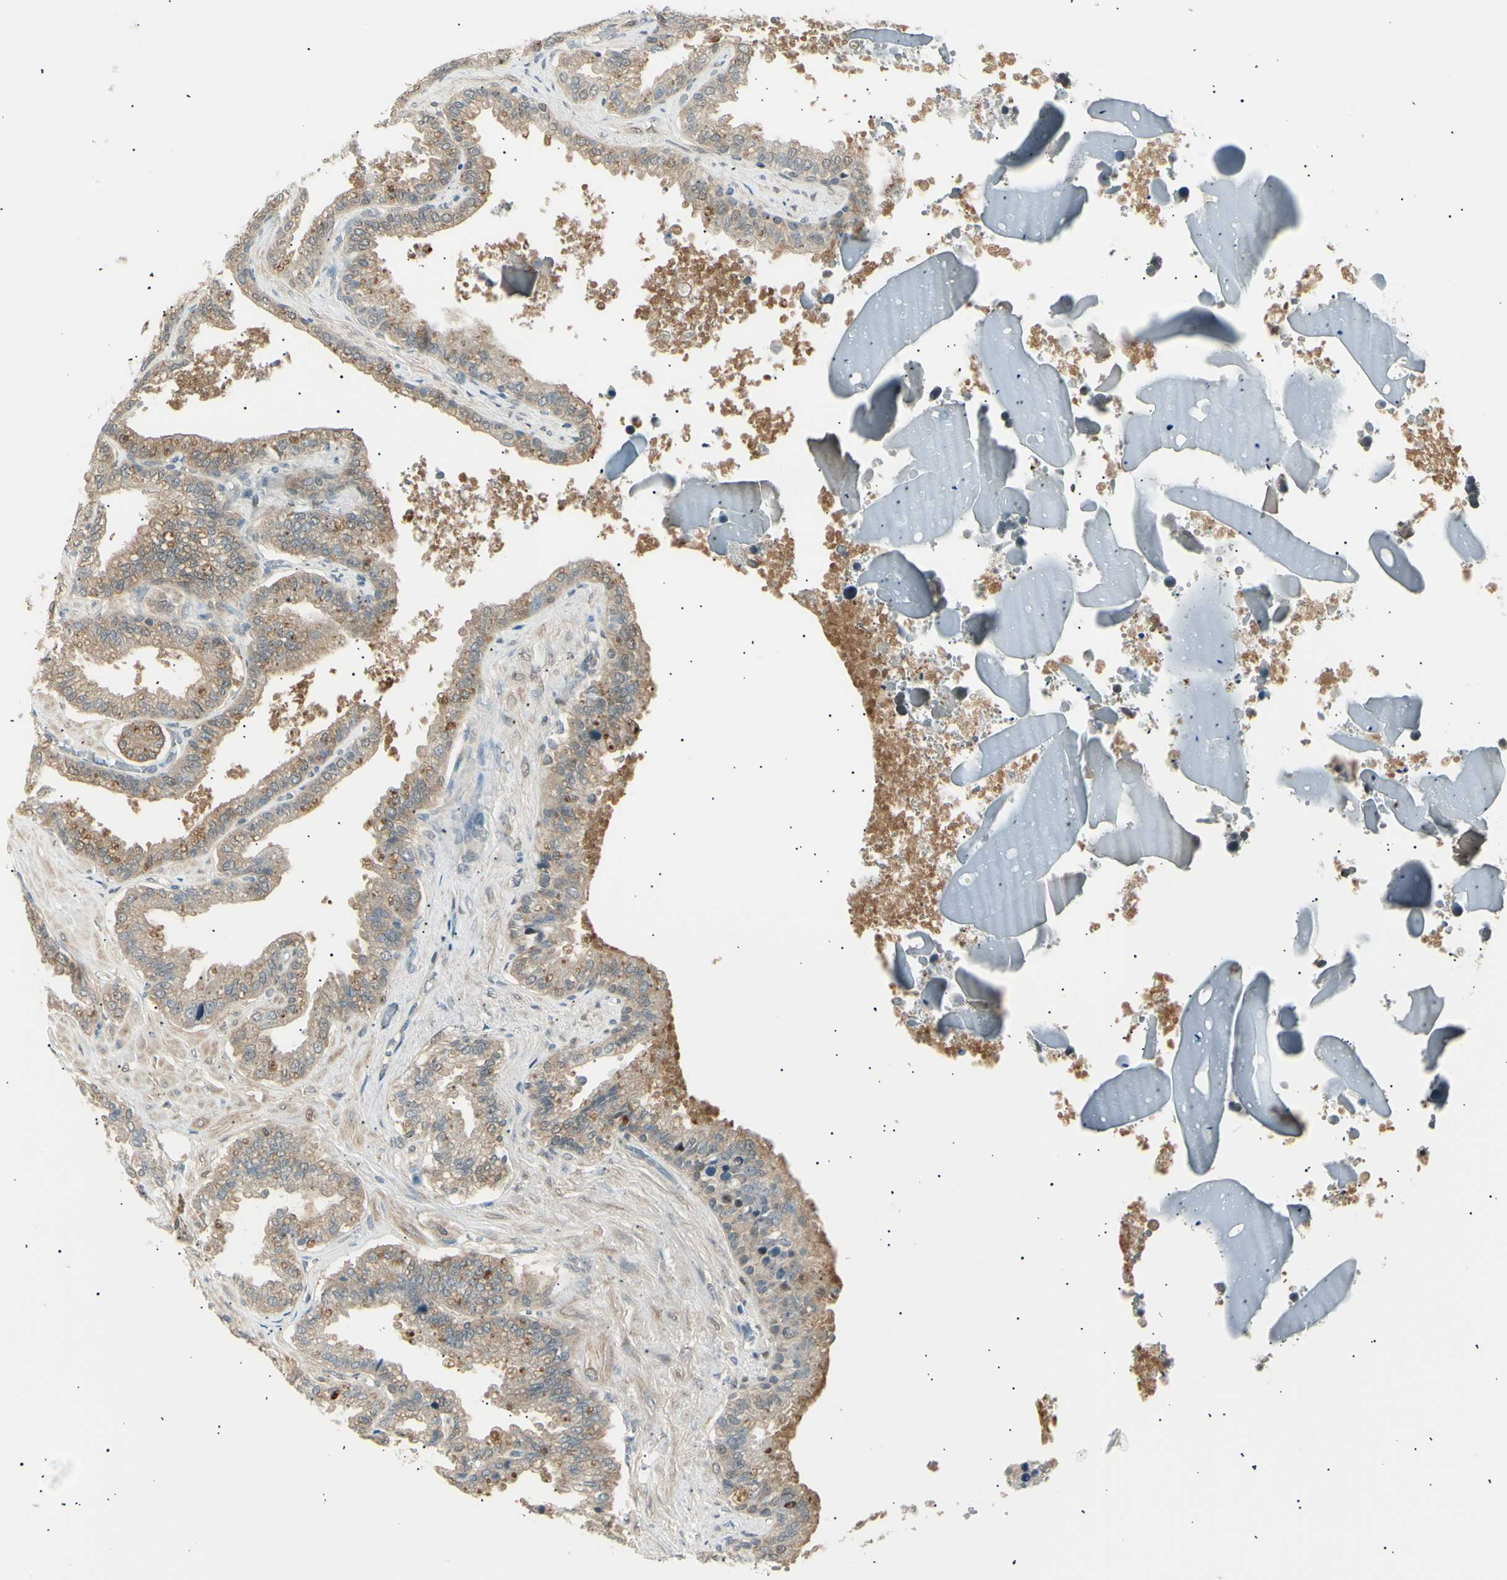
{"staining": {"intensity": "moderate", "quantity": "25%-75%", "location": "cytoplasmic/membranous,nuclear"}, "tissue": "seminal vesicle", "cell_type": "Glandular cells", "image_type": "normal", "snomed": [{"axis": "morphology", "description": "Normal tissue, NOS"}, {"axis": "topography", "description": "Seminal veicle"}], "caption": "Moderate cytoplasmic/membranous,nuclear protein positivity is identified in about 25%-75% of glandular cells in seminal vesicle. Nuclei are stained in blue.", "gene": "LHPP", "patient": {"sex": "male", "age": 46}}